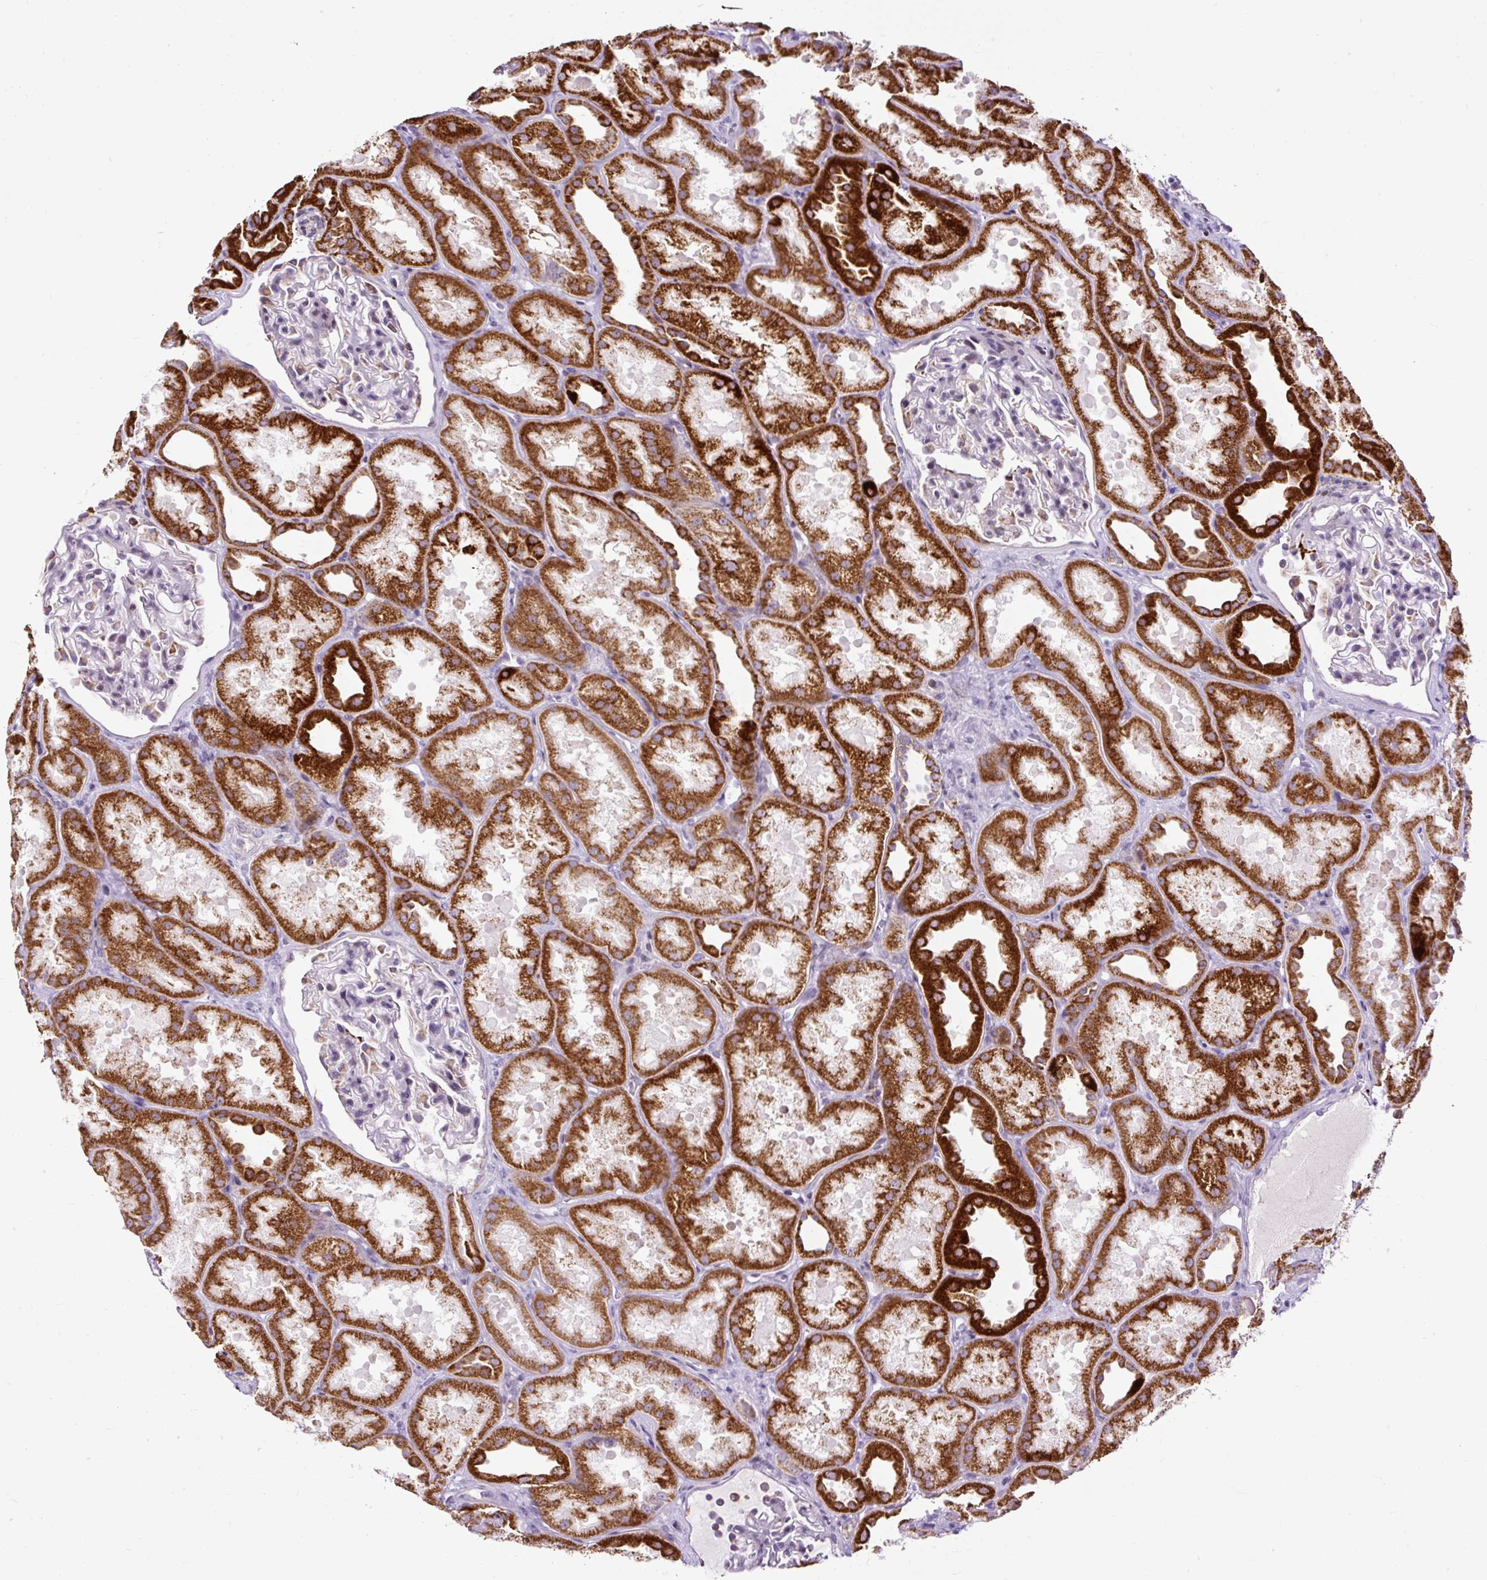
{"staining": {"intensity": "moderate", "quantity": "<25%", "location": "cytoplasmic/membranous"}, "tissue": "kidney", "cell_type": "Cells in glomeruli", "image_type": "normal", "snomed": [{"axis": "morphology", "description": "Normal tissue, NOS"}, {"axis": "topography", "description": "Kidney"}], "caption": "Immunohistochemical staining of benign kidney displays moderate cytoplasmic/membranous protein positivity in approximately <25% of cells in glomeruli. Using DAB (brown) and hematoxylin (blue) stains, captured at high magnification using brightfield microscopy.", "gene": "FMC1", "patient": {"sex": "male", "age": 61}}